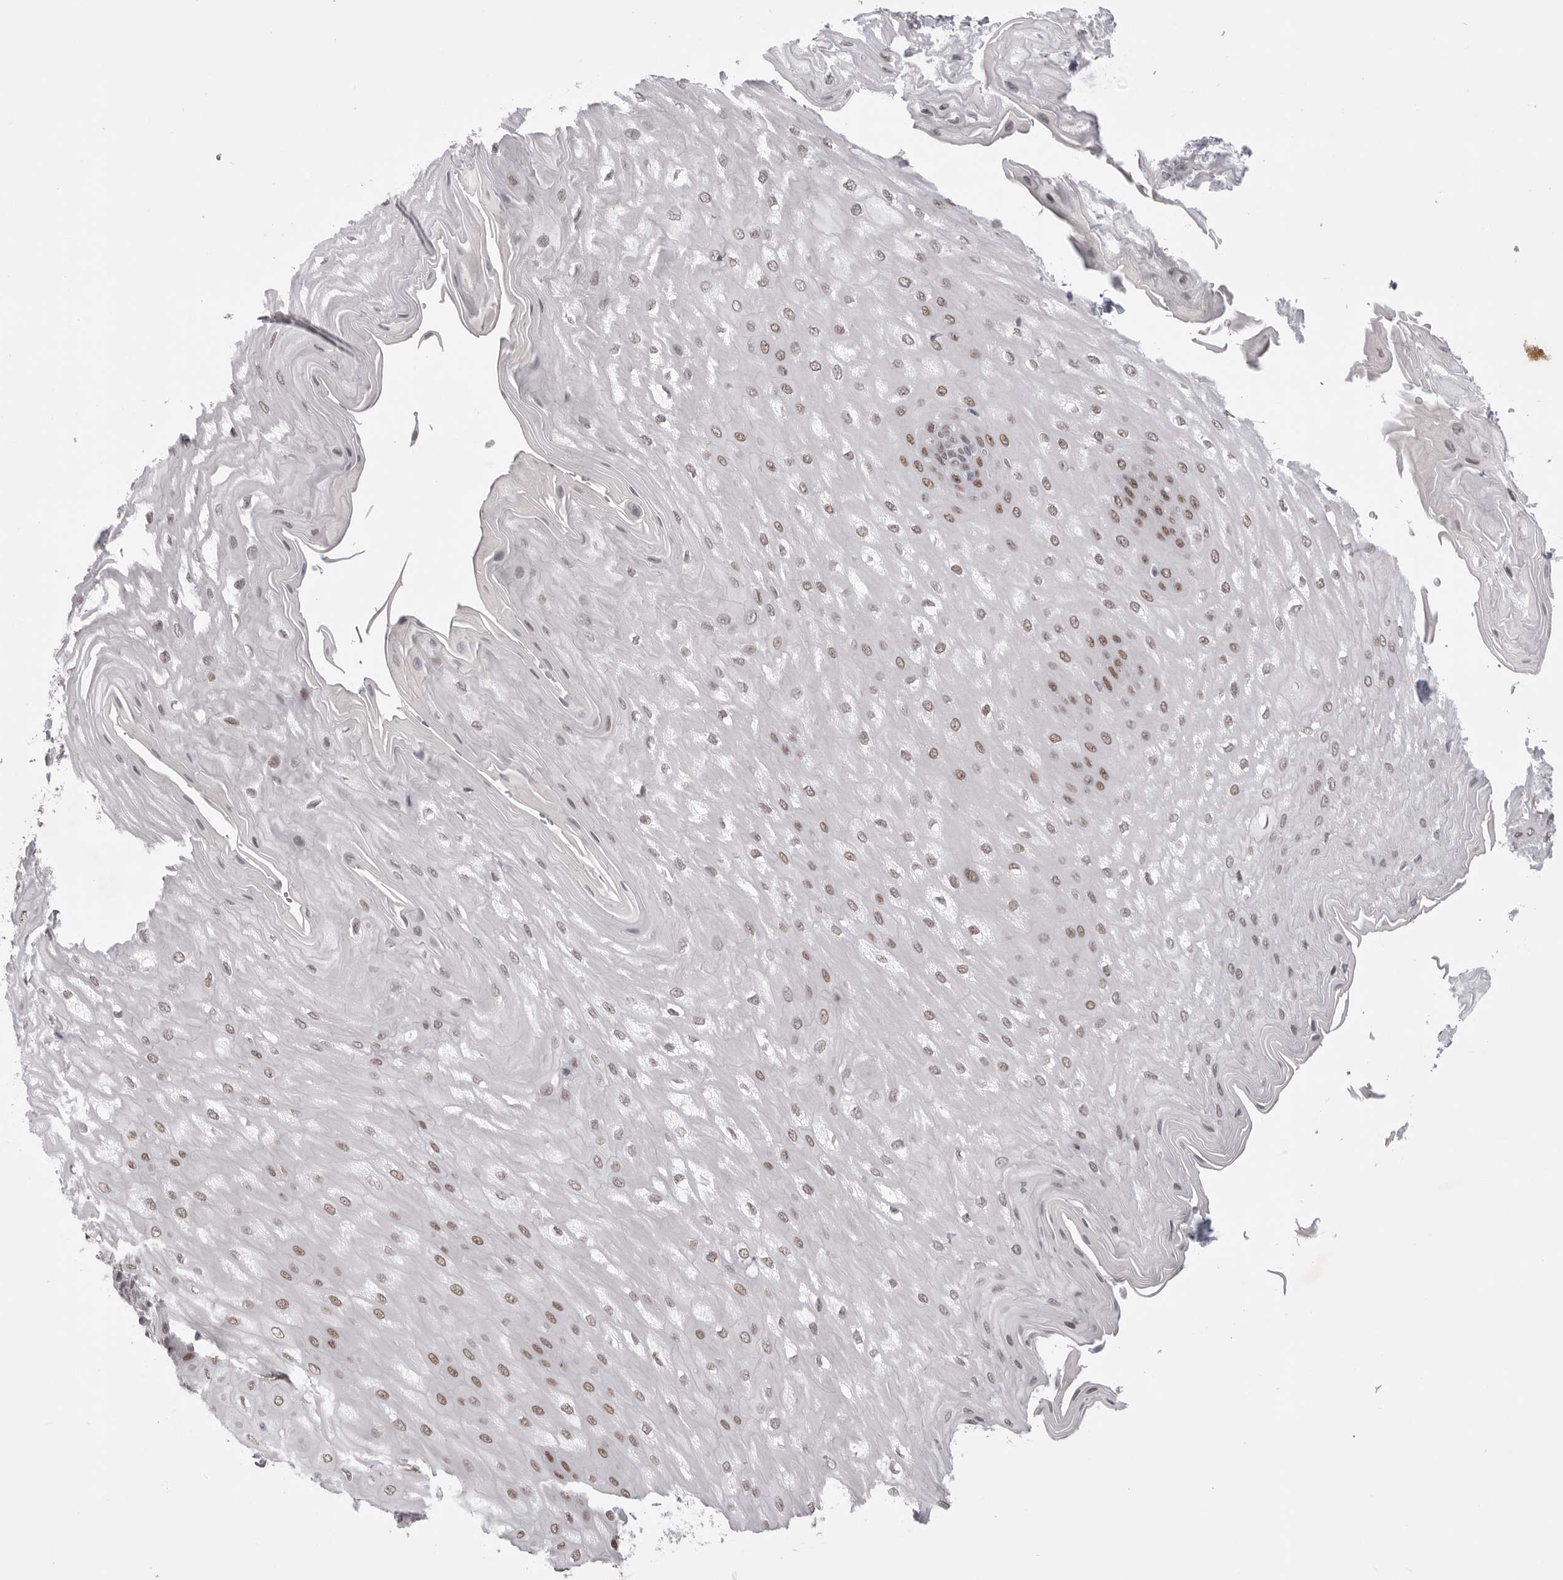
{"staining": {"intensity": "strong", "quantity": "25%-75%", "location": "nuclear"}, "tissue": "esophagus", "cell_type": "Squamous epithelial cells", "image_type": "normal", "snomed": [{"axis": "morphology", "description": "Normal tissue, NOS"}, {"axis": "topography", "description": "Esophagus"}], "caption": "A brown stain shows strong nuclear expression of a protein in squamous epithelial cells of benign esophagus. (IHC, brightfield microscopy, high magnification).", "gene": "ZBTB7B", "patient": {"sex": "male", "age": 54}}